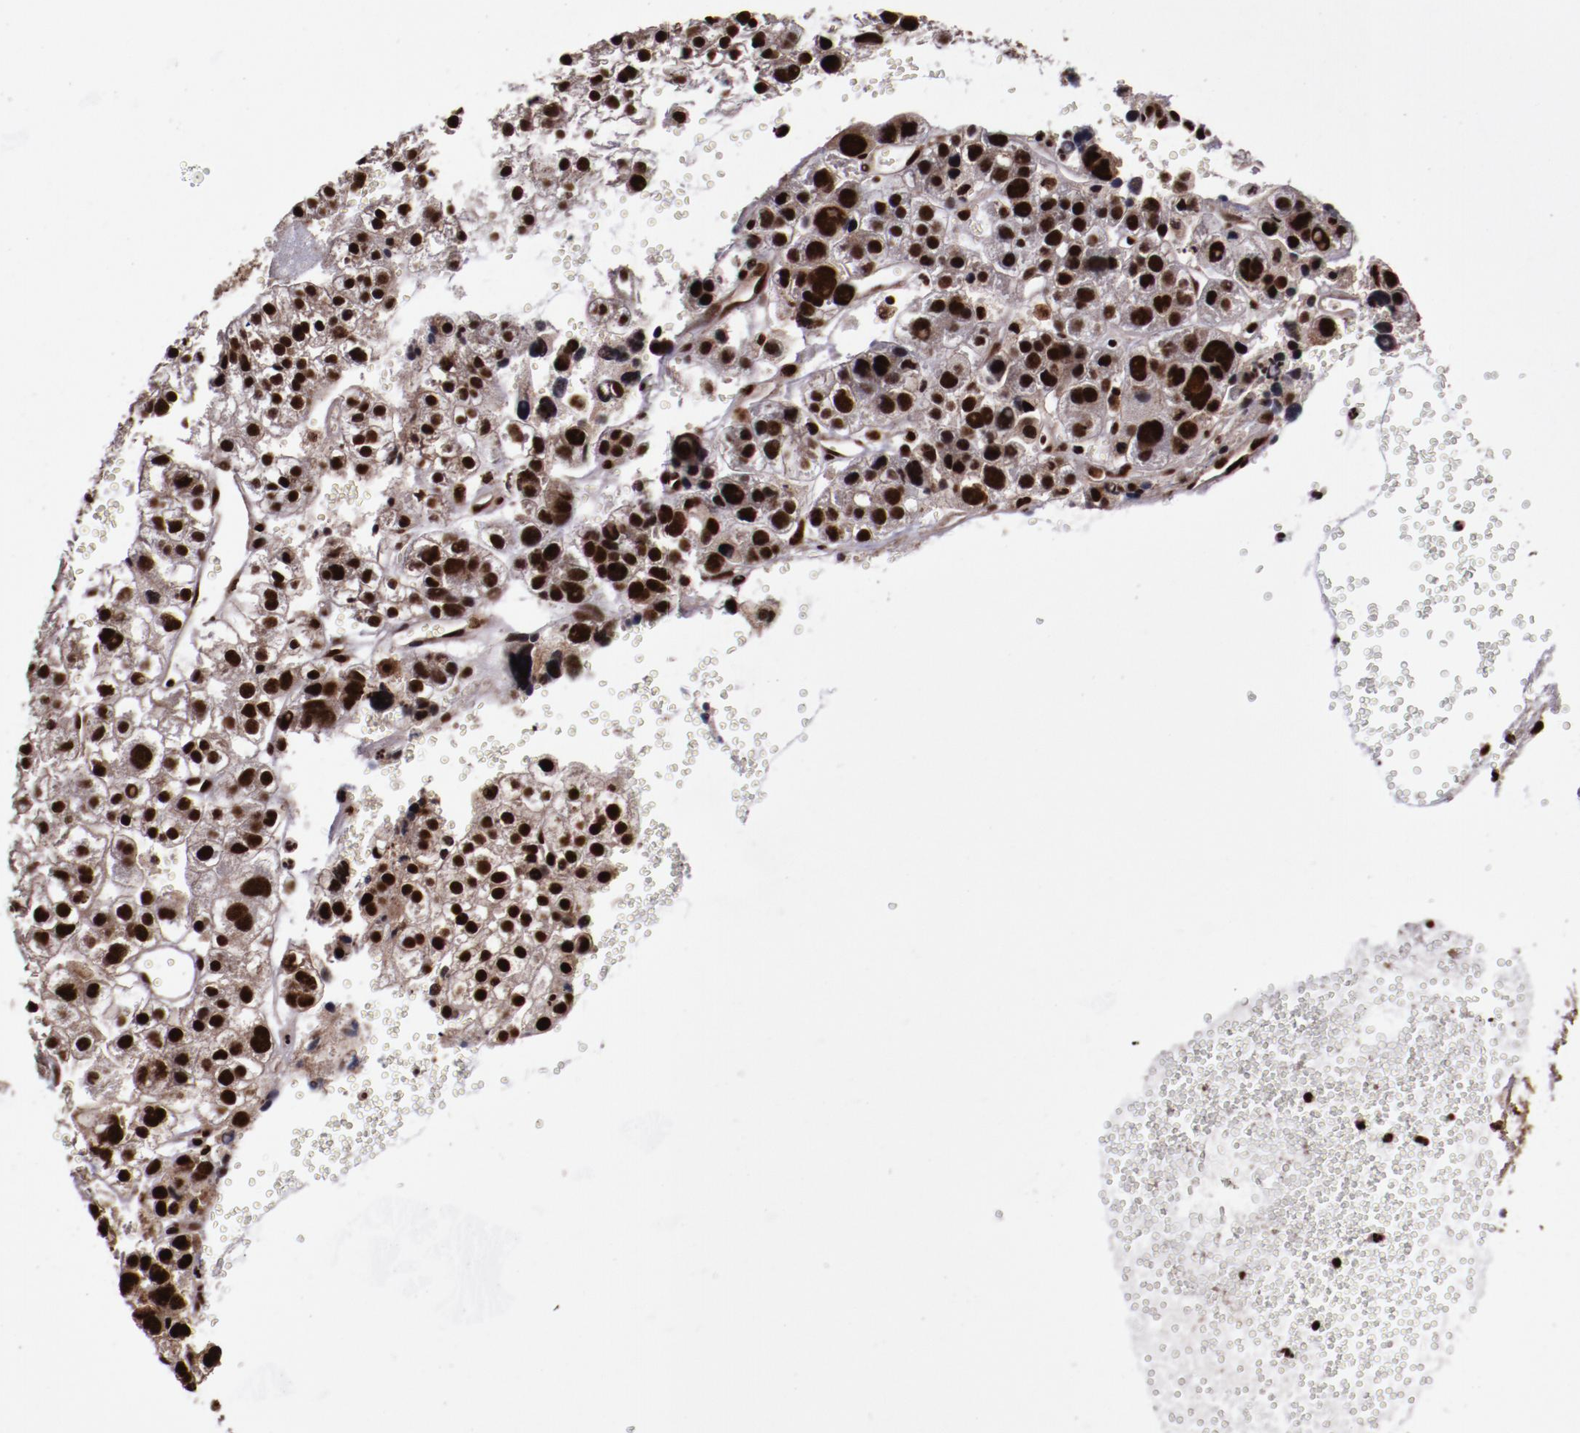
{"staining": {"intensity": "strong", "quantity": ">75%", "location": "cytoplasmic/membranous,nuclear"}, "tissue": "liver cancer", "cell_type": "Tumor cells", "image_type": "cancer", "snomed": [{"axis": "morphology", "description": "Carcinoma, Hepatocellular, NOS"}, {"axis": "topography", "description": "Liver"}], "caption": "Protein staining of liver cancer tissue exhibits strong cytoplasmic/membranous and nuclear expression in about >75% of tumor cells.", "gene": "SNW1", "patient": {"sex": "female", "age": 85}}